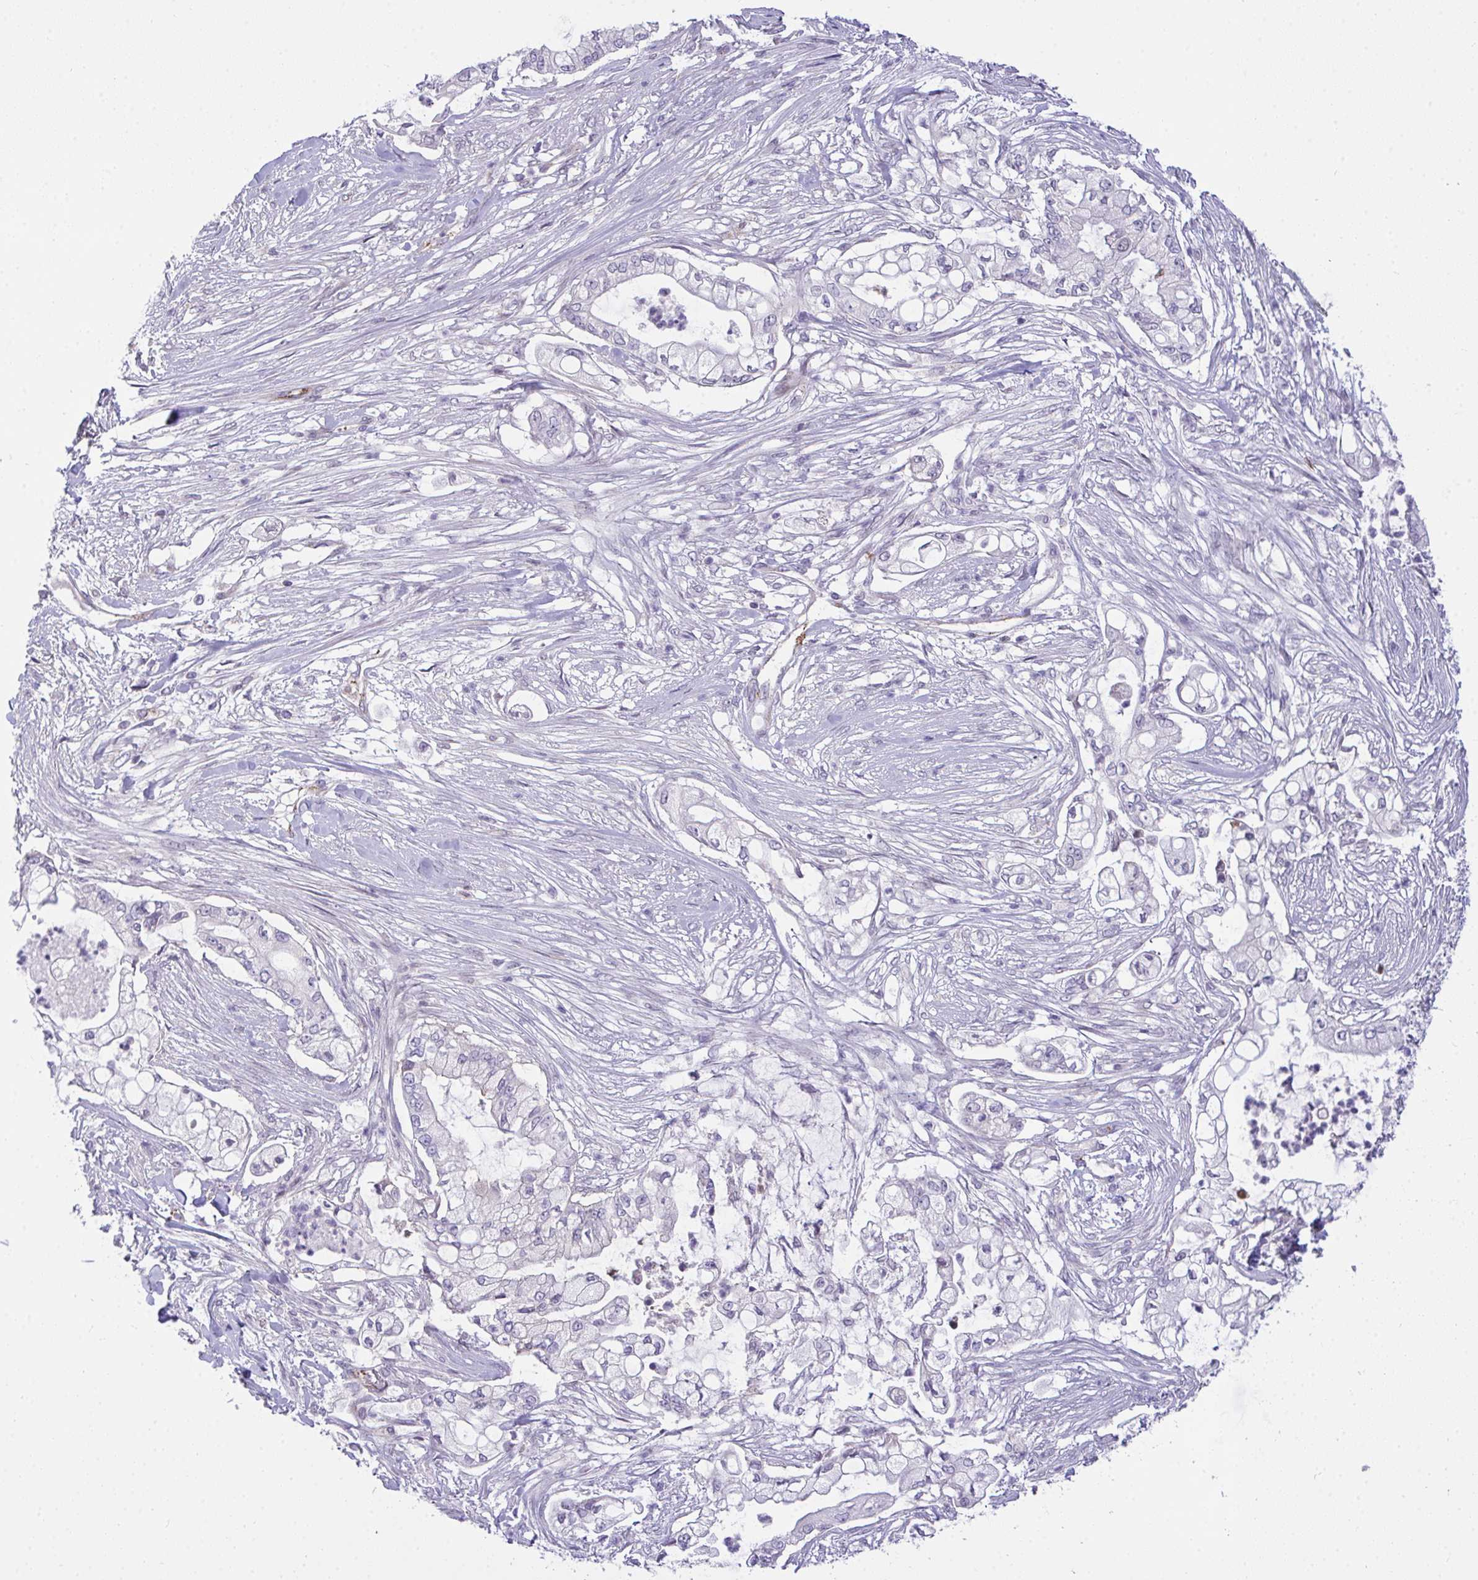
{"staining": {"intensity": "negative", "quantity": "none", "location": "none"}, "tissue": "pancreatic cancer", "cell_type": "Tumor cells", "image_type": "cancer", "snomed": [{"axis": "morphology", "description": "Adenocarcinoma, NOS"}, {"axis": "topography", "description": "Pancreas"}], "caption": "Photomicrograph shows no protein staining in tumor cells of pancreatic cancer (adenocarcinoma) tissue.", "gene": "SEMA6B", "patient": {"sex": "female", "age": 69}}